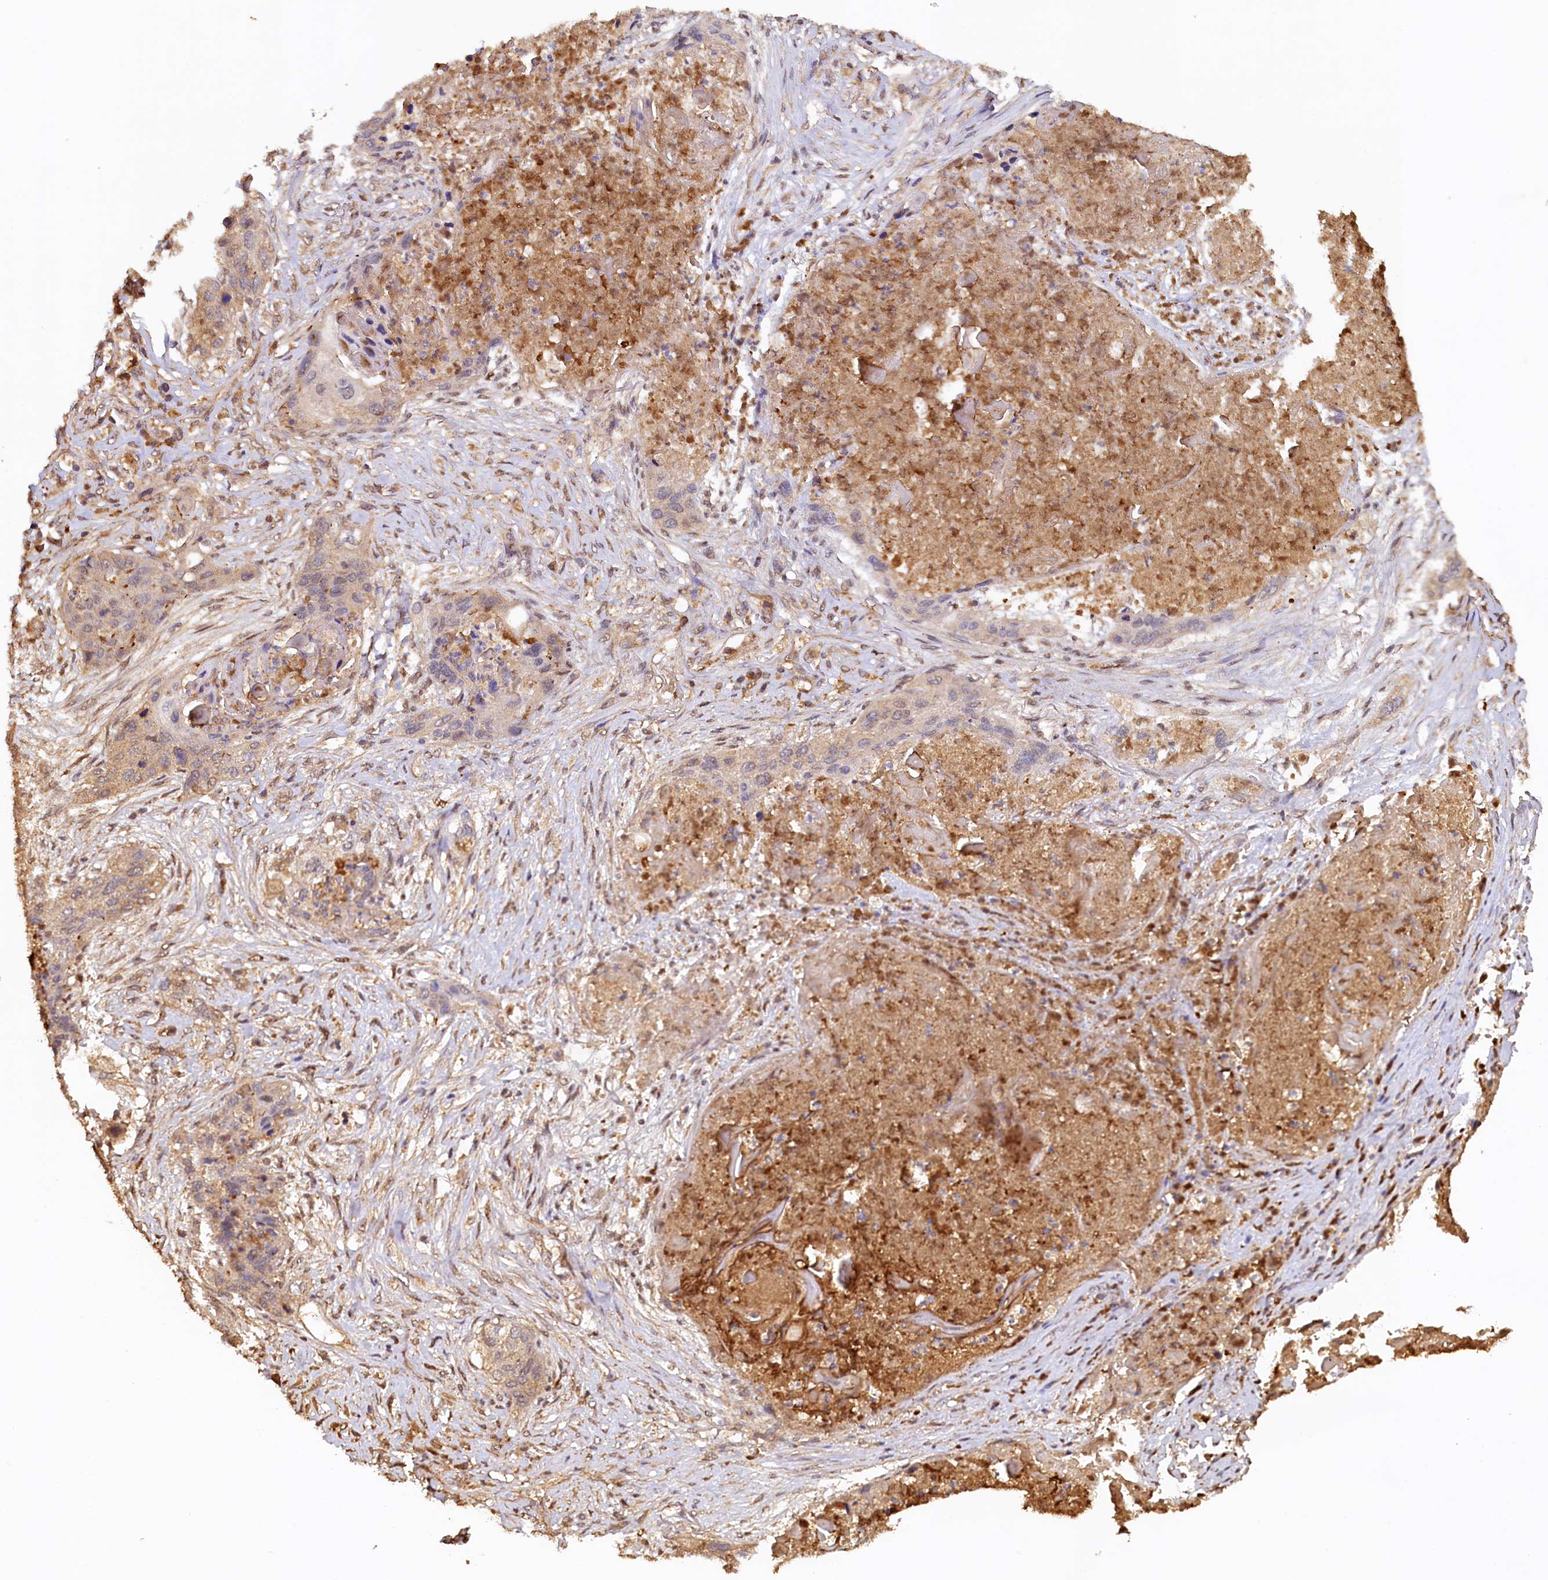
{"staining": {"intensity": "weak", "quantity": "<25%", "location": "cytoplasmic/membranous"}, "tissue": "lung cancer", "cell_type": "Tumor cells", "image_type": "cancer", "snomed": [{"axis": "morphology", "description": "Squamous cell carcinoma, NOS"}, {"axis": "topography", "description": "Lung"}], "caption": "Histopathology image shows no protein expression in tumor cells of squamous cell carcinoma (lung) tissue.", "gene": "UBL7", "patient": {"sex": "female", "age": 63}}